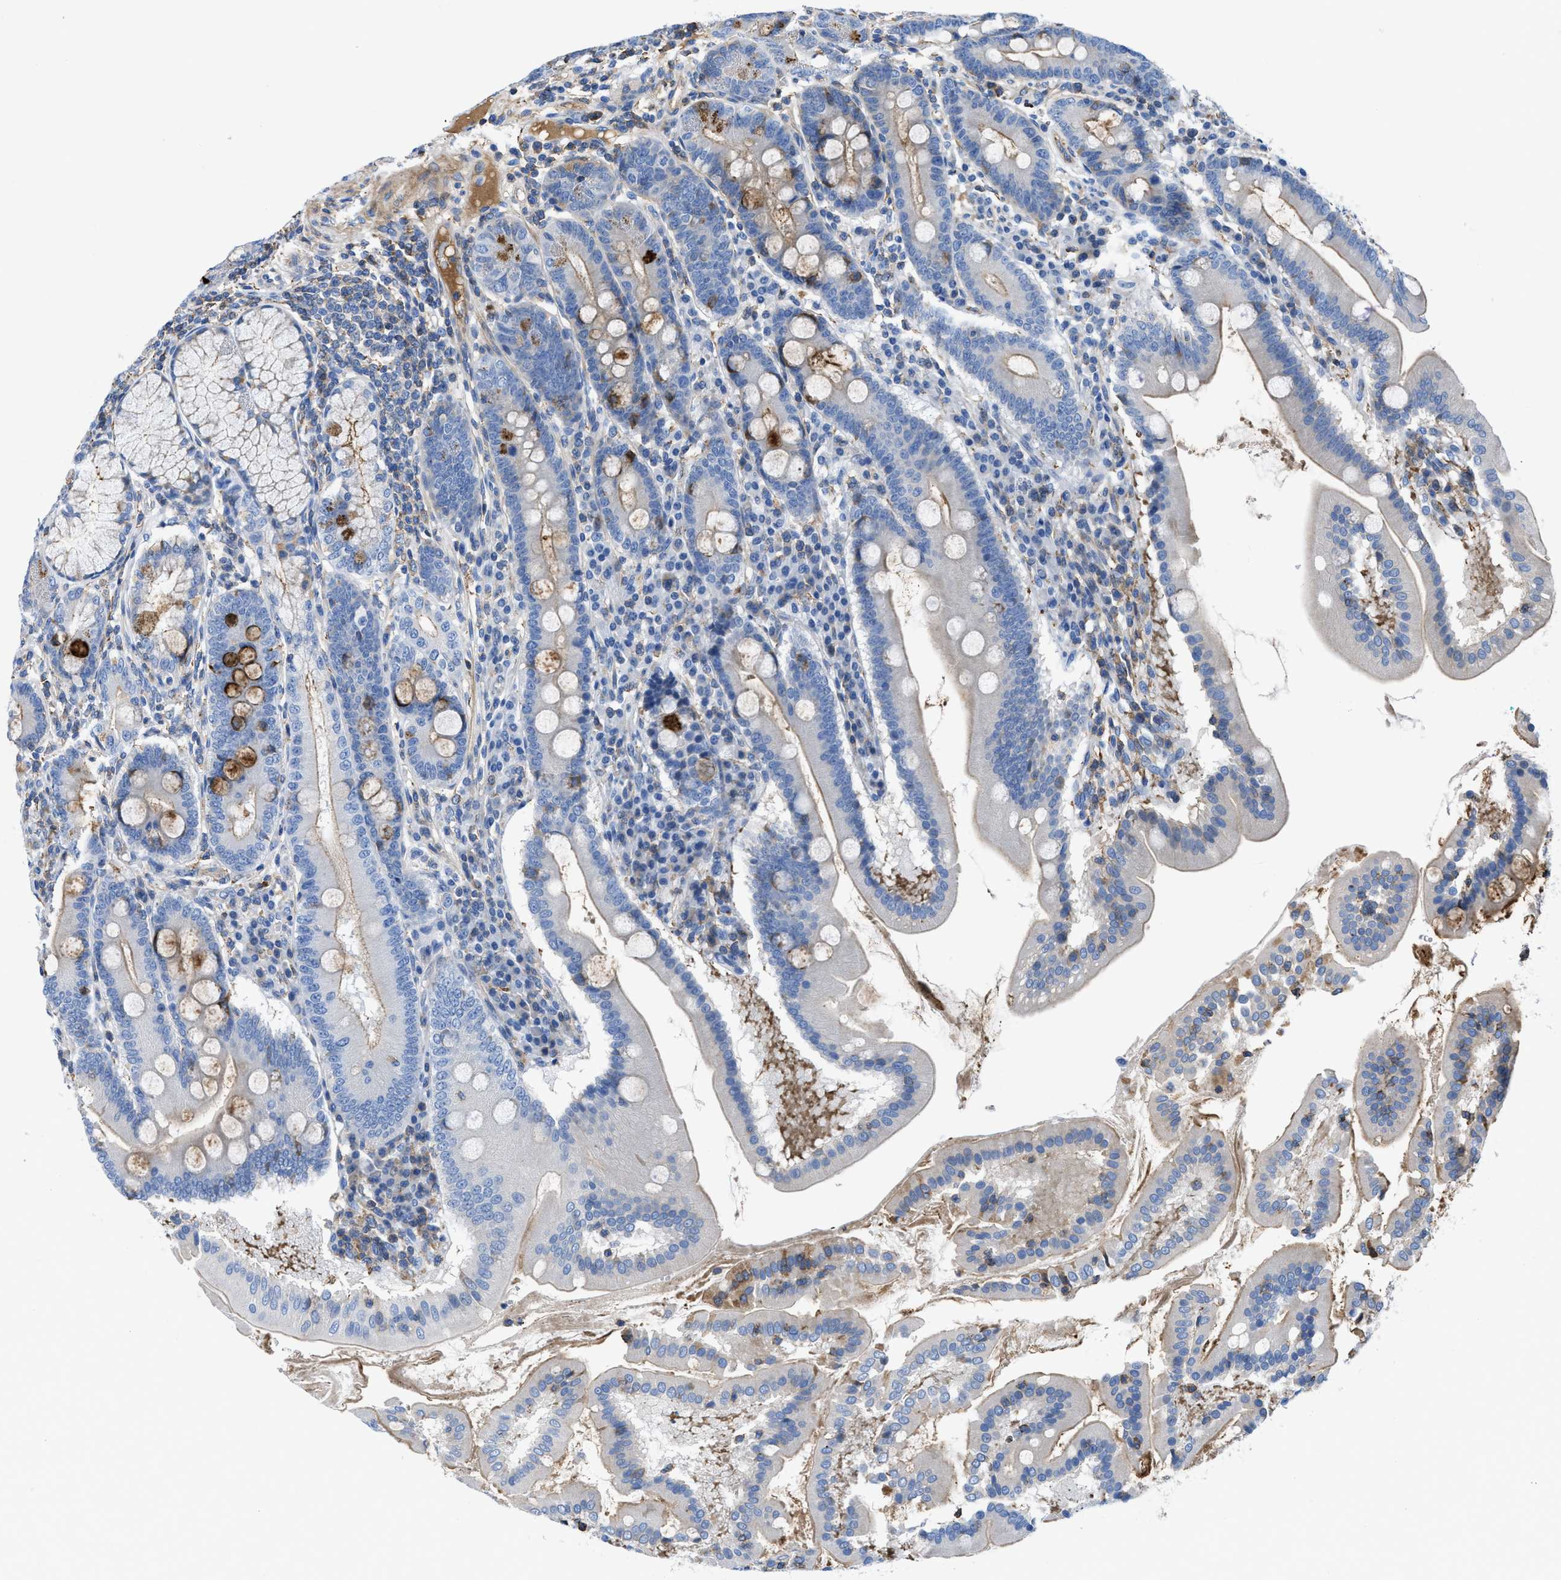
{"staining": {"intensity": "strong", "quantity": "<25%", "location": "cytoplasmic/membranous"}, "tissue": "duodenum", "cell_type": "Glandular cells", "image_type": "normal", "snomed": [{"axis": "morphology", "description": "Normal tissue, NOS"}, {"axis": "topography", "description": "Duodenum"}], "caption": "Approximately <25% of glandular cells in benign human duodenum demonstrate strong cytoplasmic/membranous protein staining as visualized by brown immunohistochemical staining.", "gene": "ATP6V0D1", "patient": {"sex": "male", "age": 50}}